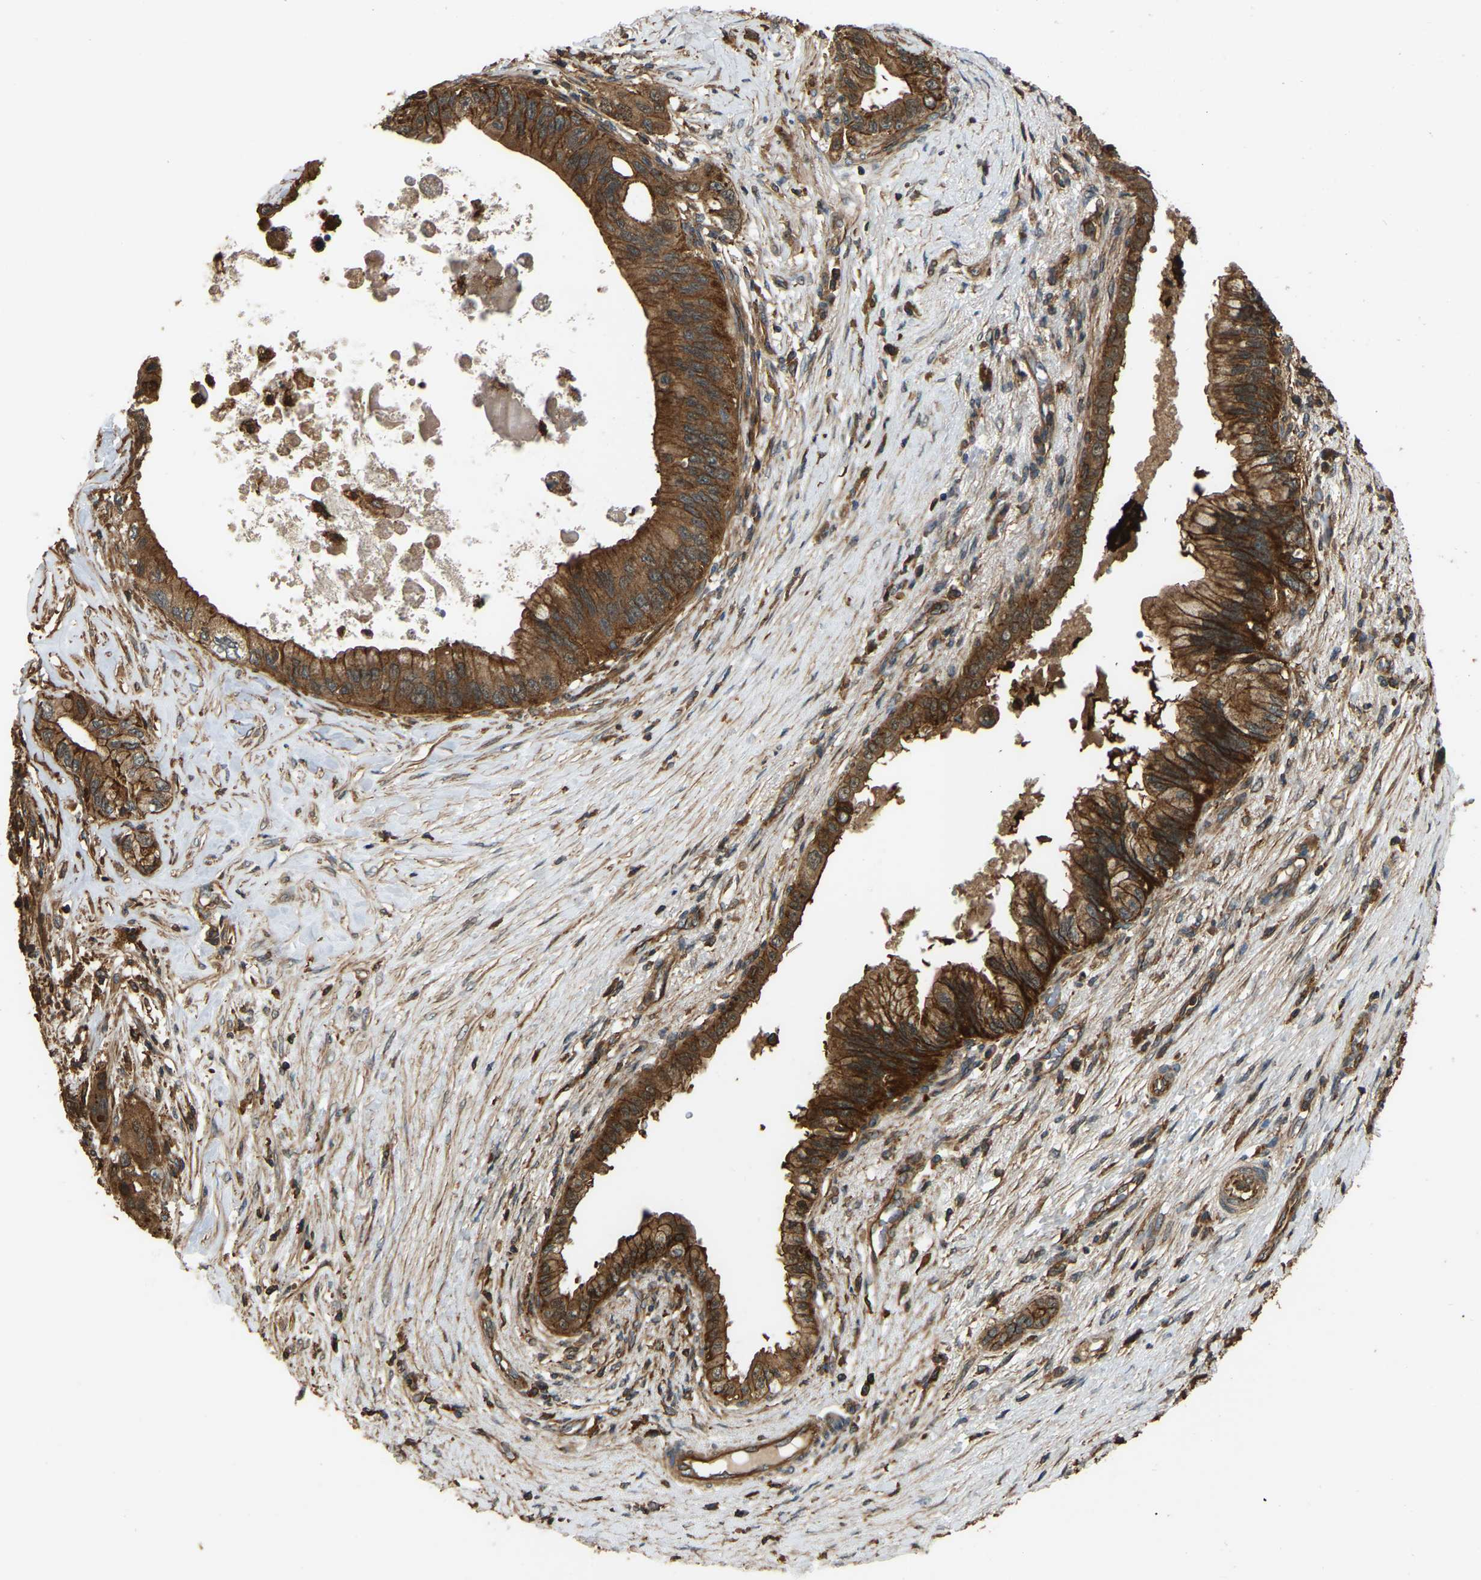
{"staining": {"intensity": "strong", "quantity": ">75%", "location": "cytoplasmic/membranous"}, "tissue": "pancreatic cancer", "cell_type": "Tumor cells", "image_type": "cancer", "snomed": [{"axis": "morphology", "description": "Adenocarcinoma, NOS"}, {"axis": "topography", "description": "Pancreas"}], "caption": "Pancreatic adenocarcinoma stained with a brown dye shows strong cytoplasmic/membranous positive positivity in about >75% of tumor cells.", "gene": "SAMD9L", "patient": {"sex": "female", "age": 73}}